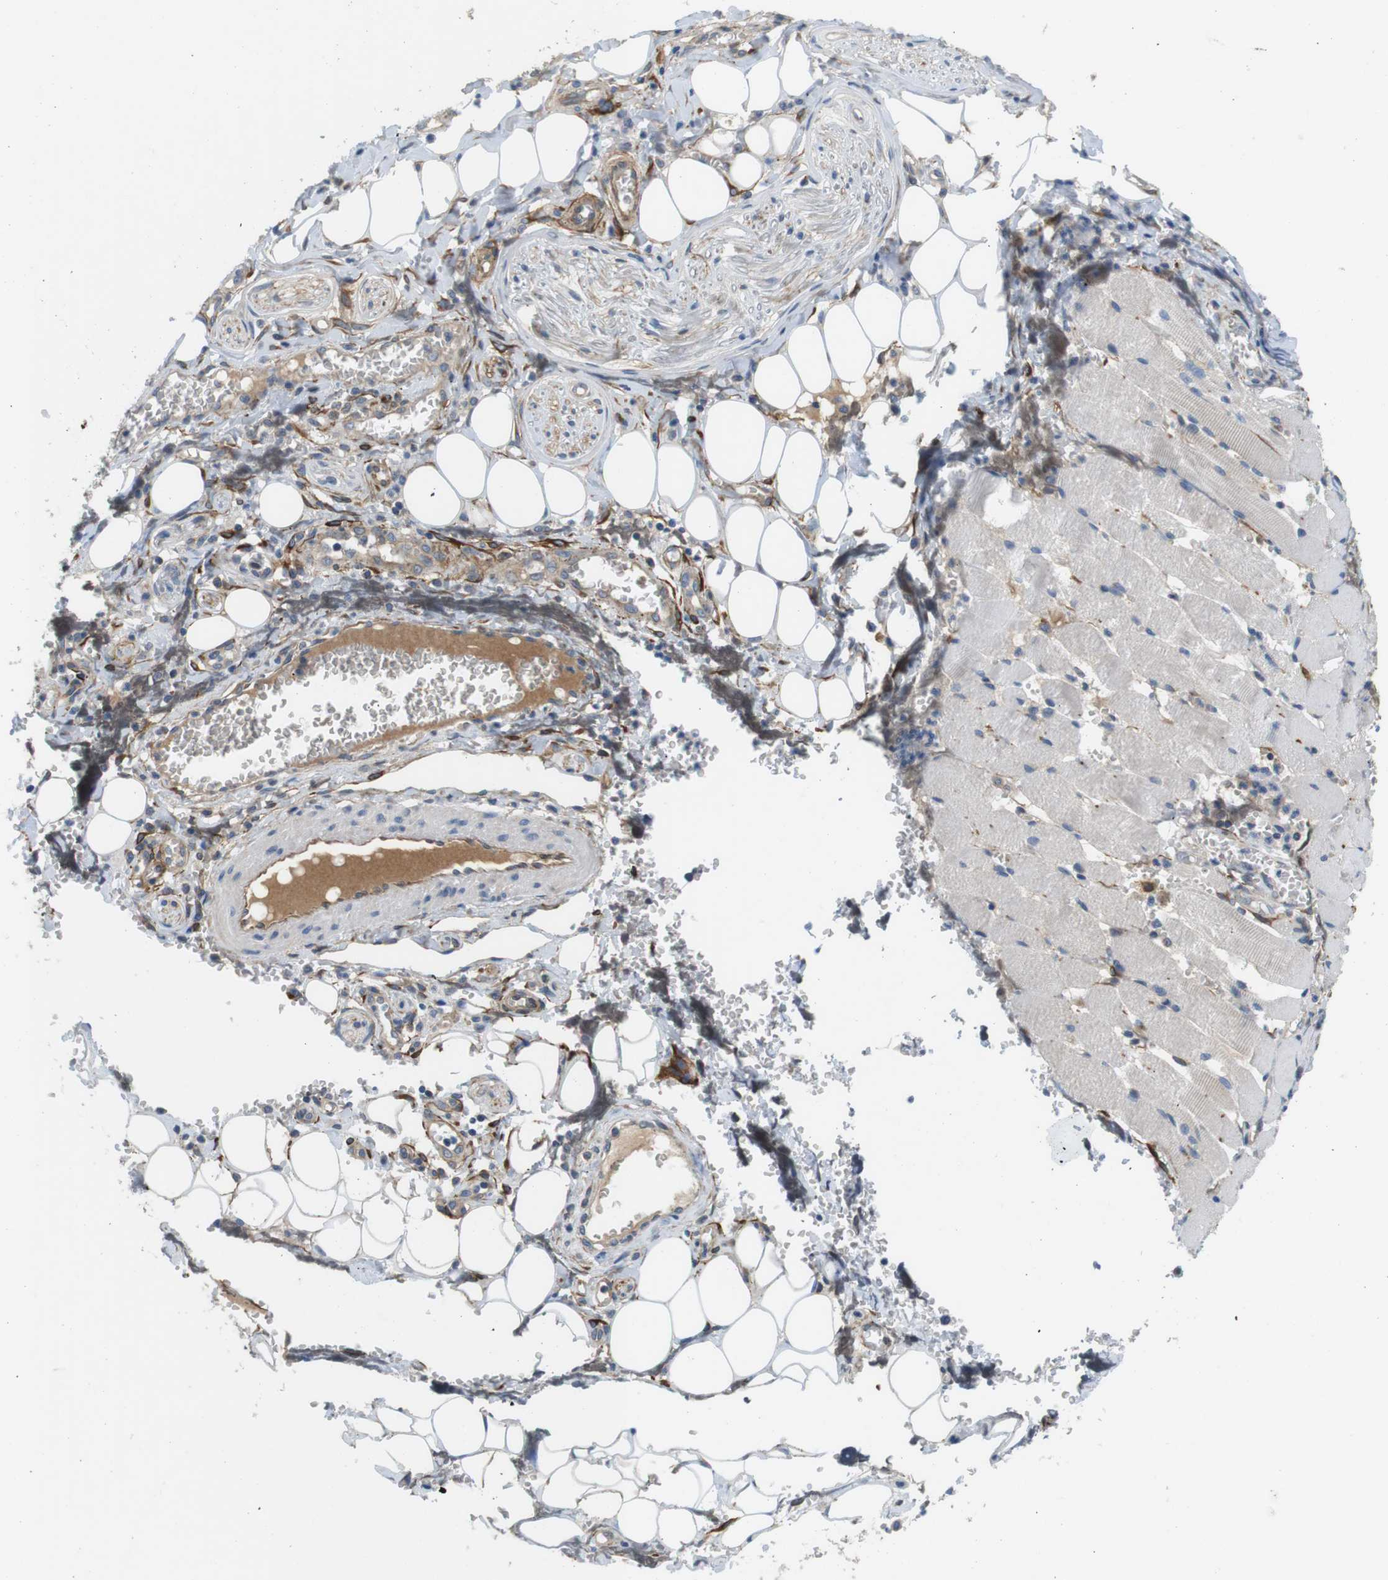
{"staining": {"intensity": "negative", "quantity": "none", "location": "none"}, "tissue": "adipose tissue", "cell_type": "Adipocytes", "image_type": "normal", "snomed": [{"axis": "morphology", "description": "Squamous cell carcinoma, NOS"}, {"axis": "topography", "description": "Oral tissue"}, {"axis": "topography", "description": "Head-Neck"}], "caption": "IHC photomicrograph of unremarkable adipose tissue: adipose tissue stained with DAB demonstrates no significant protein staining in adipocytes. (DAB (3,3'-diaminobenzidine) immunohistochemistry (IHC), high magnification).", "gene": "DCLK1", "patient": {"sex": "female", "age": 50}}